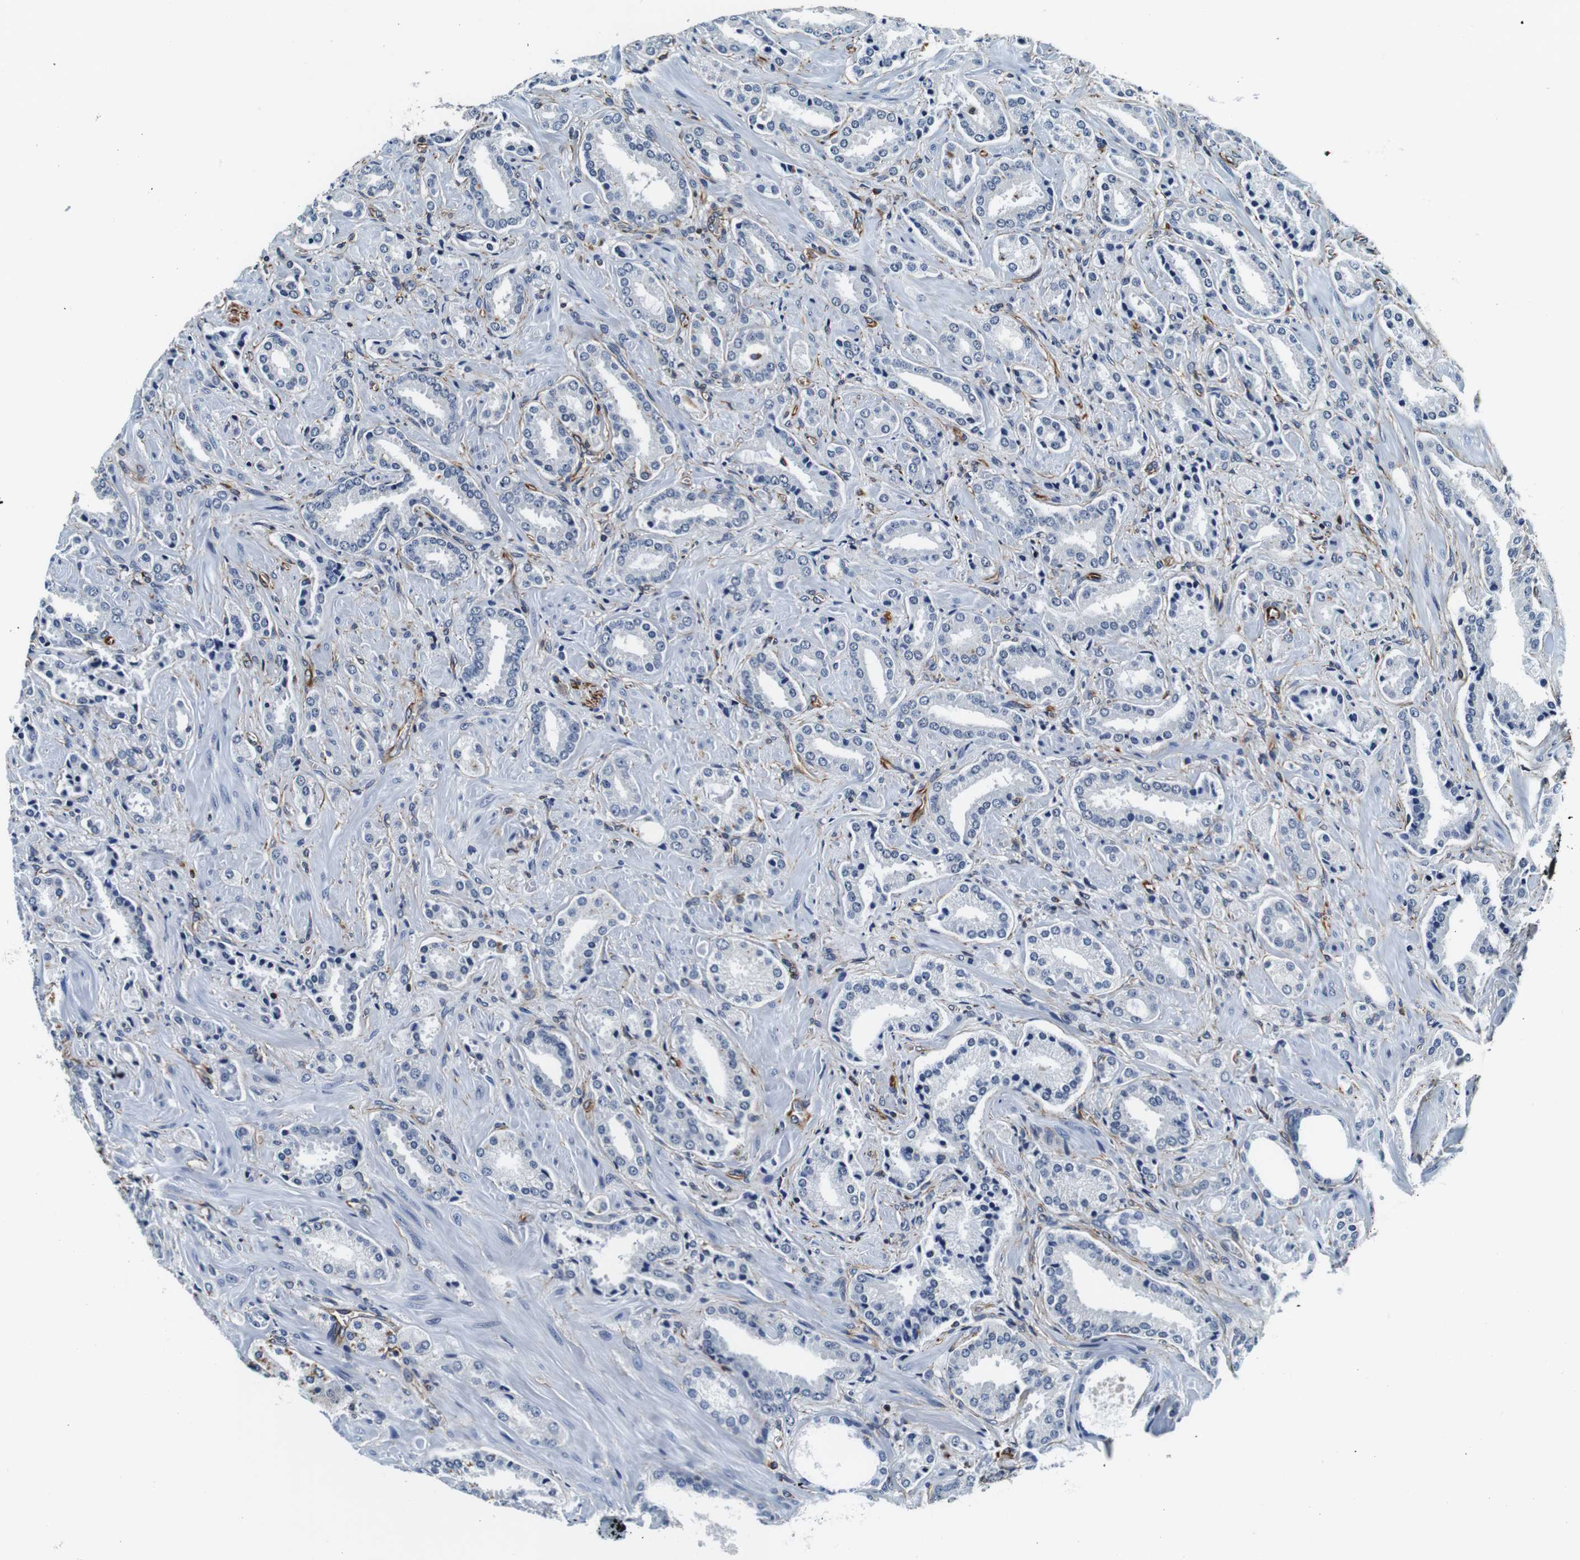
{"staining": {"intensity": "negative", "quantity": "none", "location": "none"}, "tissue": "prostate cancer", "cell_type": "Tumor cells", "image_type": "cancer", "snomed": [{"axis": "morphology", "description": "Adenocarcinoma, High grade"}, {"axis": "topography", "description": "Prostate"}], "caption": "Micrograph shows no protein expression in tumor cells of prostate high-grade adenocarcinoma tissue.", "gene": "GJE1", "patient": {"sex": "male", "age": 64}}